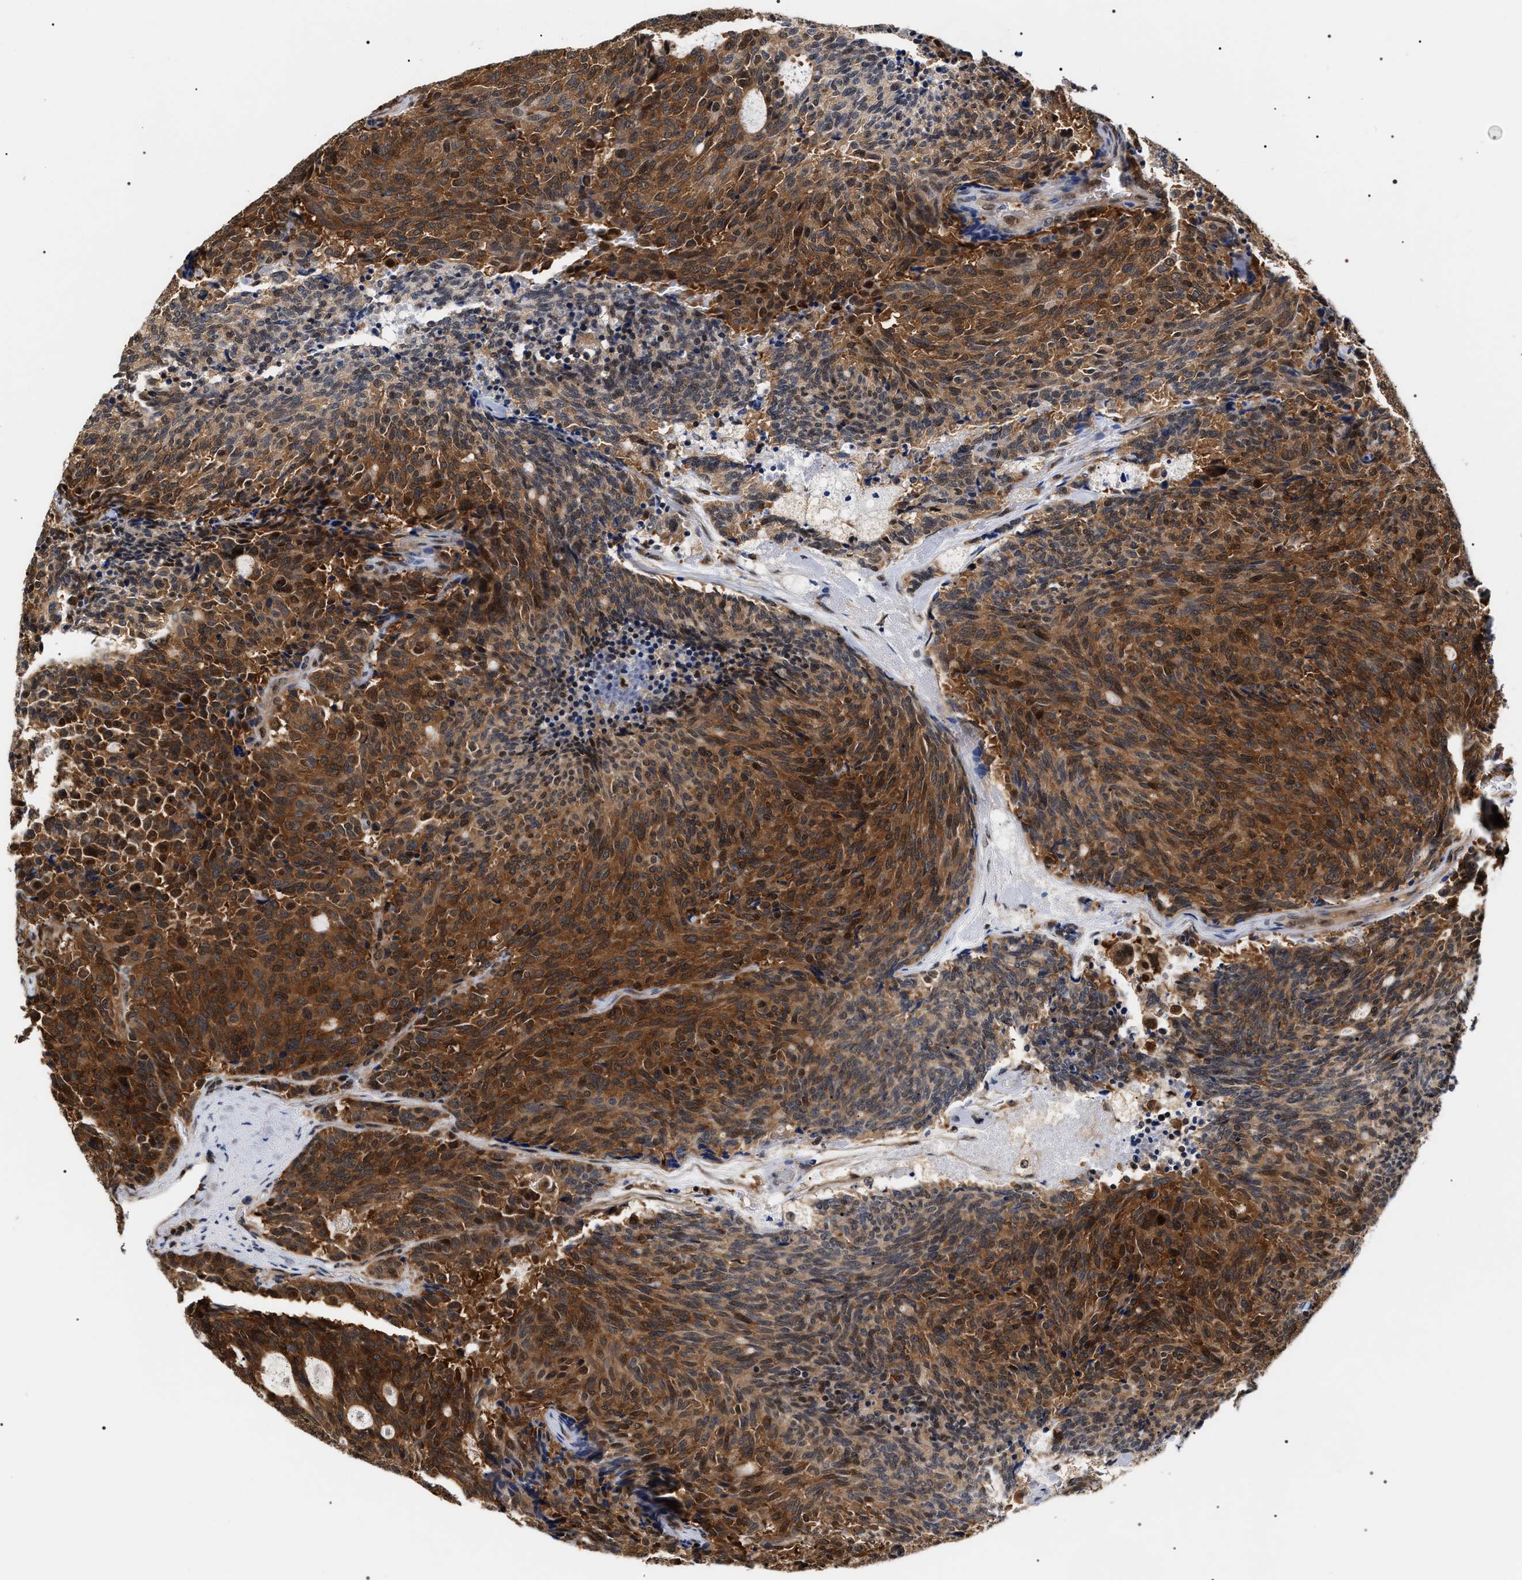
{"staining": {"intensity": "moderate", "quantity": ">75%", "location": "cytoplasmic/membranous,nuclear"}, "tissue": "carcinoid", "cell_type": "Tumor cells", "image_type": "cancer", "snomed": [{"axis": "morphology", "description": "Carcinoid, malignant, NOS"}, {"axis": "topography", "description": "Pancreas"}], "caption": "Protein staining of malignant carcinoid tissue displays moderate cytoplasmic/membranous and nuclear expression in approximately >75% of tumor cells. The staining was performed using DAB (3,3'-diaminobenzidine) to visualize the protein expression in brown, while the nuclei were stained in blue with hematoxylin (Magnification: 20x).", "gene": "BAG6", "patient": {"sex": "female", "age": 54}}